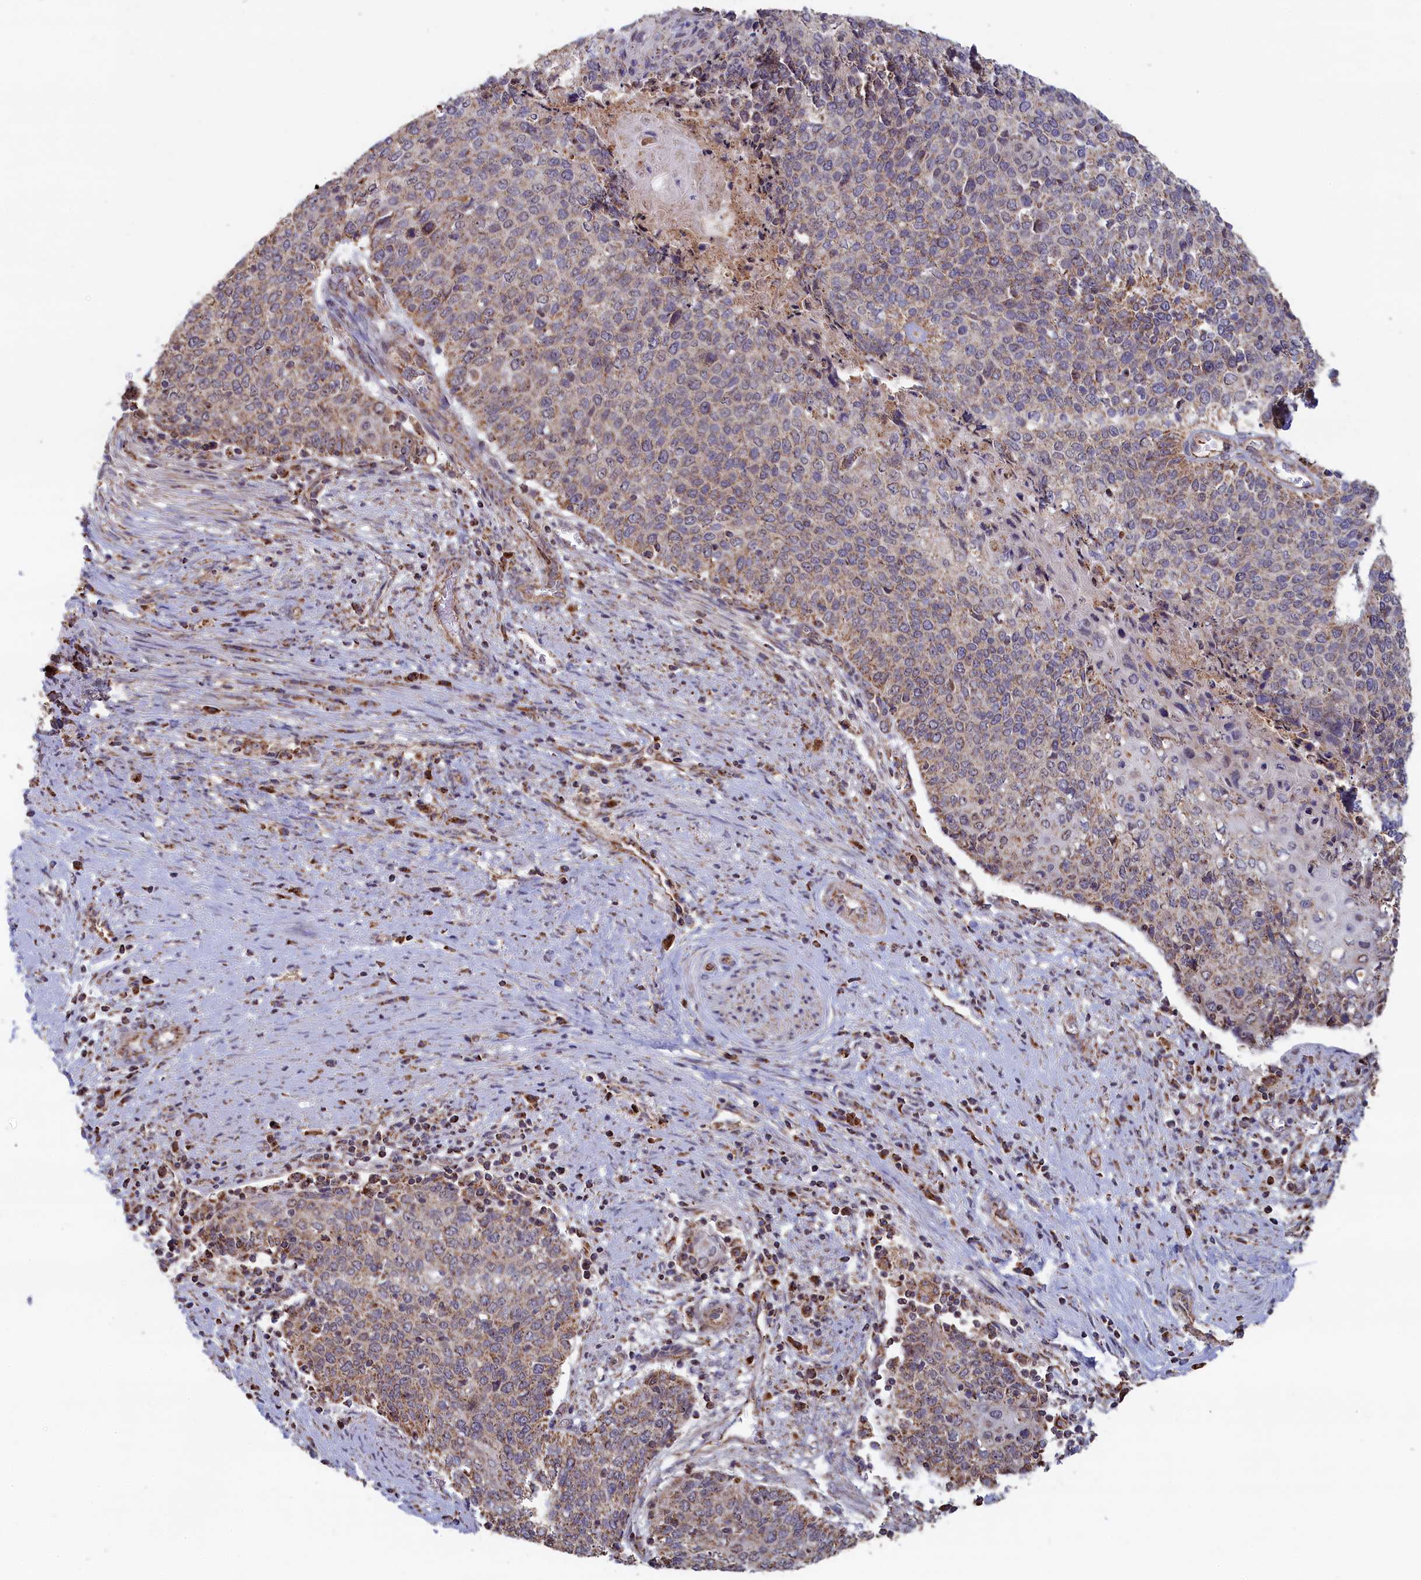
{"staining": {"intensity": "weak", "quantity": "<25%", "location": "cytoplasmic/membranous"}, "tissue": "cervical cancer", "cell_type": "Tumor cells", "image_type": "cancer", "snomed": [{"axis": "morphology", "description": "Squamous cell carcinoma, NOS"}, {"axis": "topography", "description": "Cervix"}], "caption": "DAB (3,3'-diaminobenzidine) immunohistochemical staining of cervical cancer (squamous cell carcinoma) shows no significant positivity in tumor cells.", "gene": "ZNF816", "patient": {"sex": "female", "age": 39}}